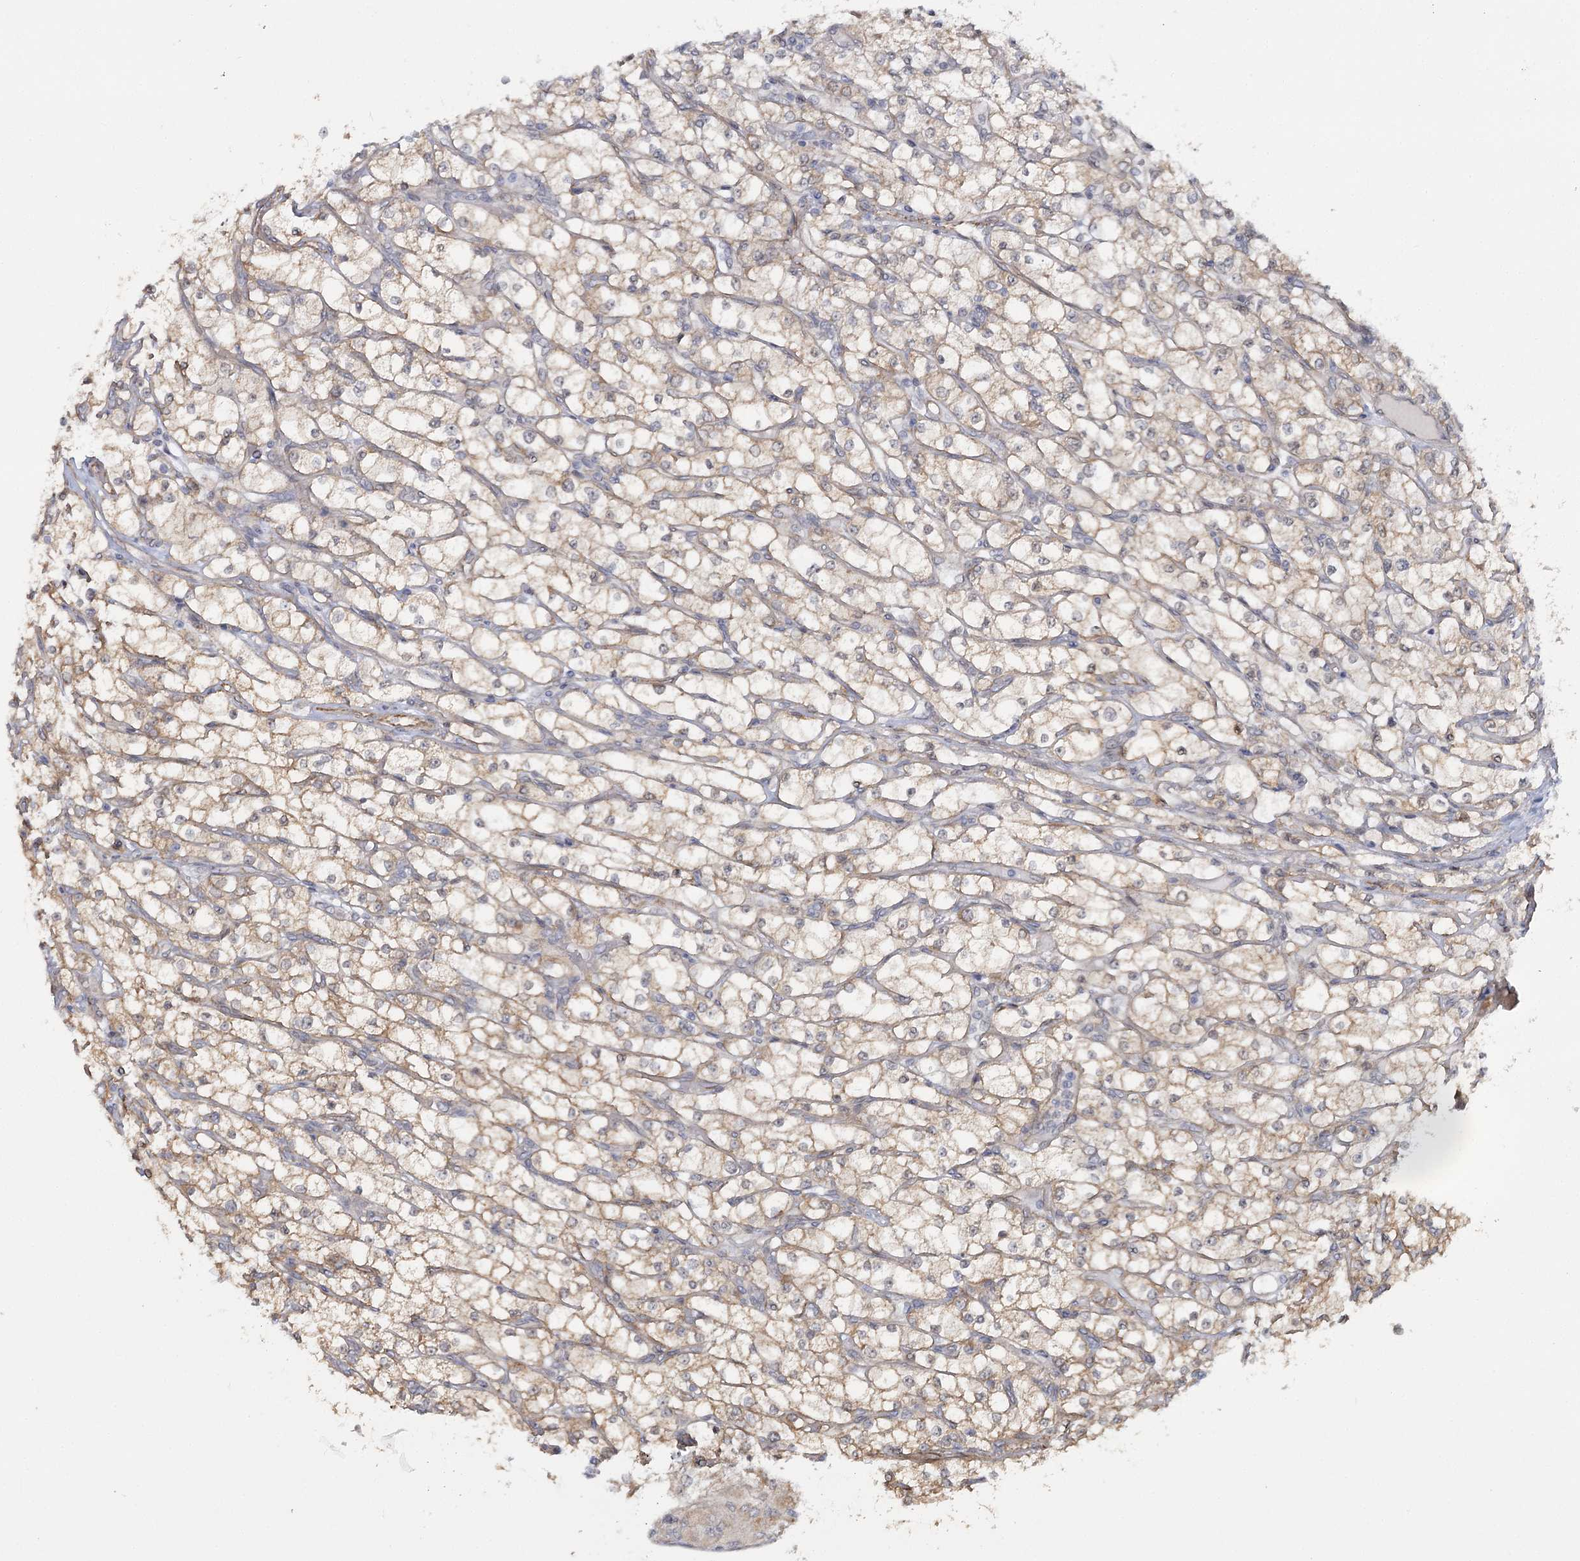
{"staining": {"intensity": "weak", "quantity": "25%-75%", "location": "cytoplasmic/membranous"}, "tissue": "renal cancer", "cell_type": "Tumor cells", "image_type": "cancer", "snomed": [{"axis": "morphology", "description": "Adenocarcinoma, NOS"}, {"axis": "topography", "description": "Kidney"}], "caption": "Immunohistochemistry (IHC) histopathology image of neoplastic tissue: adenocarcinoma (renal) stained using immunohistochemistry displays low levels of weak protein expression localized specifically in the cytoplasmic/membranous of tumor cells, appearing as a cytoplasmic/membranous brown color.", "gene": "TBC1D9B", "patient": {"sex": "male", "age": 80}}